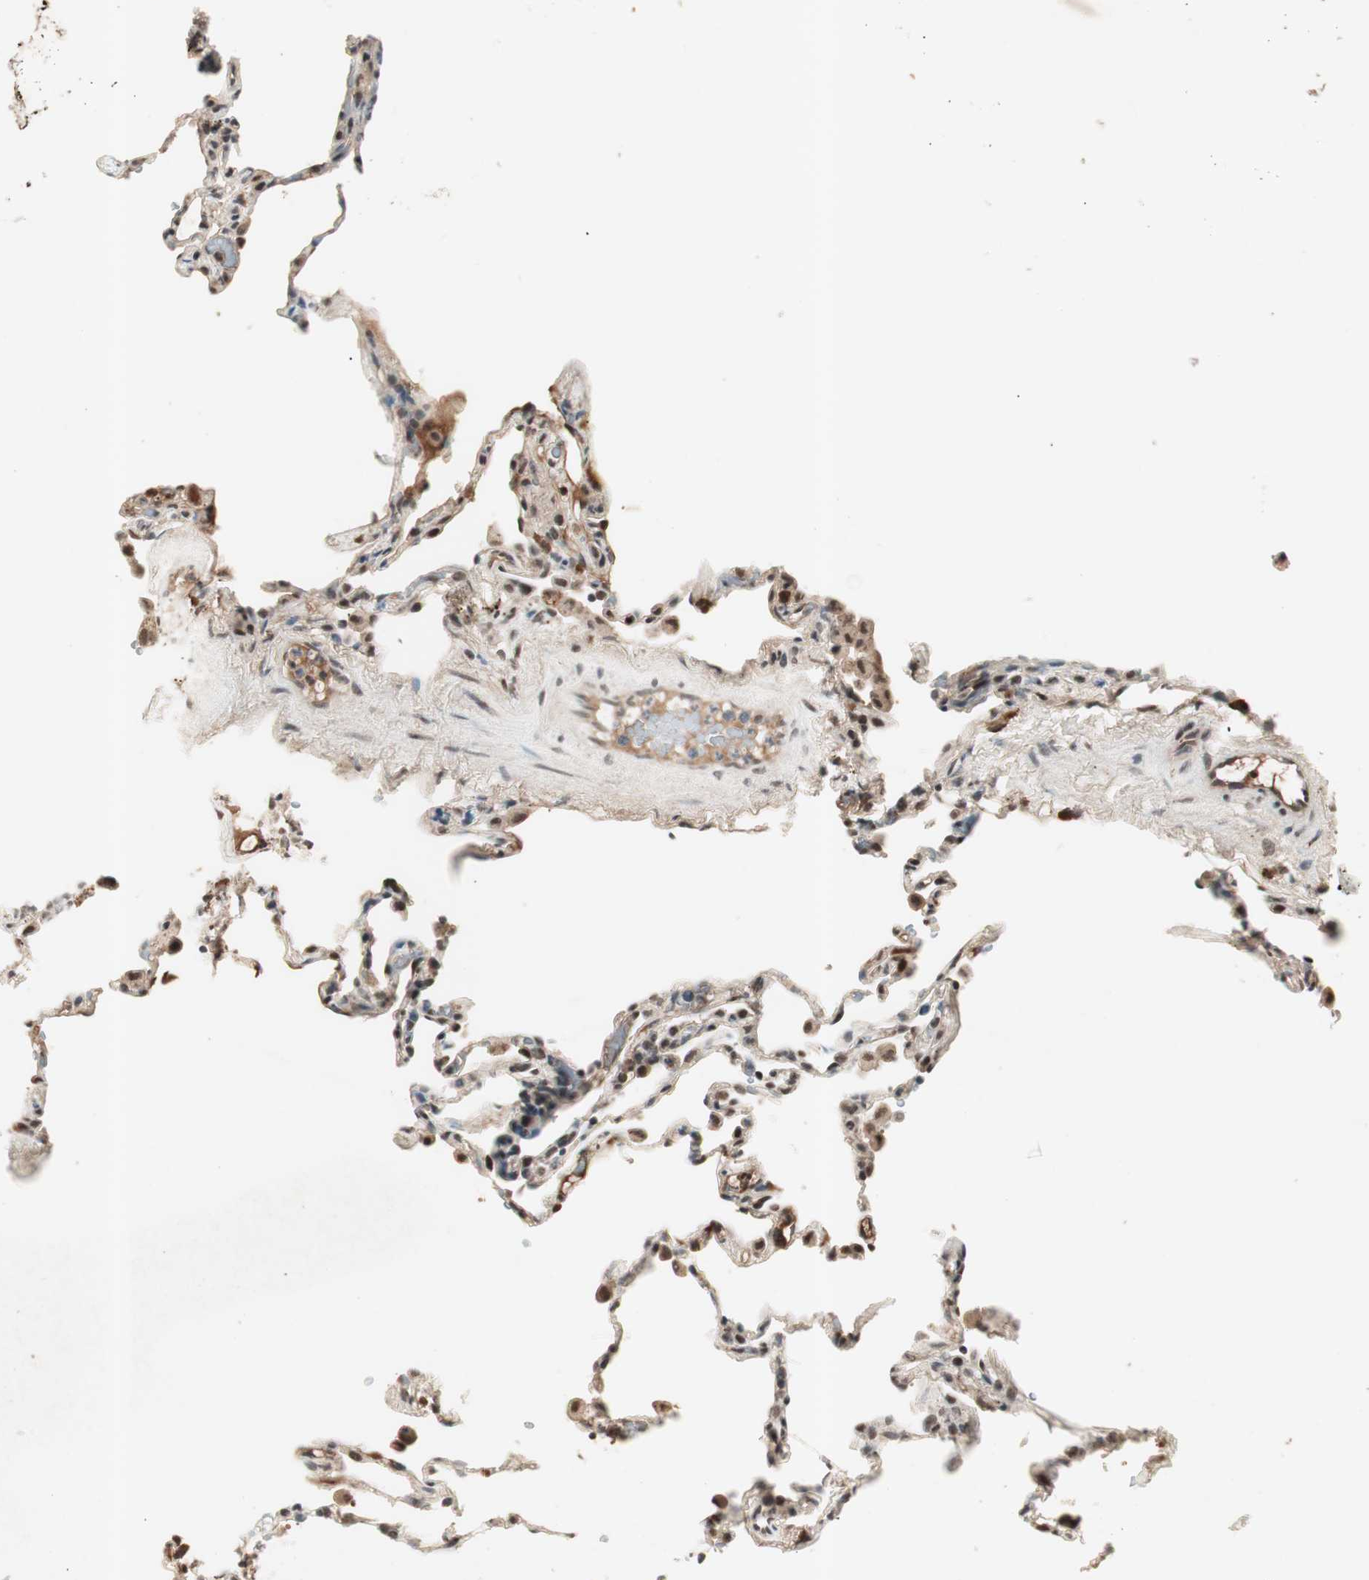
{"staining": {"intensity": "weak", "quantity": "<25%", "location": "nuclear"}, "tissue": "lung", "cell_type": "Alveolar cells", "image_type": "normal", "snomed": [{"axis": "morphology", "description": "Normal tissue, NOS"}, {"axis": "topography", "description": "Lung"}], "caption": "There is no significant expression in alveolar cells of lung. (DAB immunohistochemistry (IHC) visualized using brightfield microscopy, high magnification).", "gene": "NFRKB", "patient": {"sex": "male", "age": 59}}